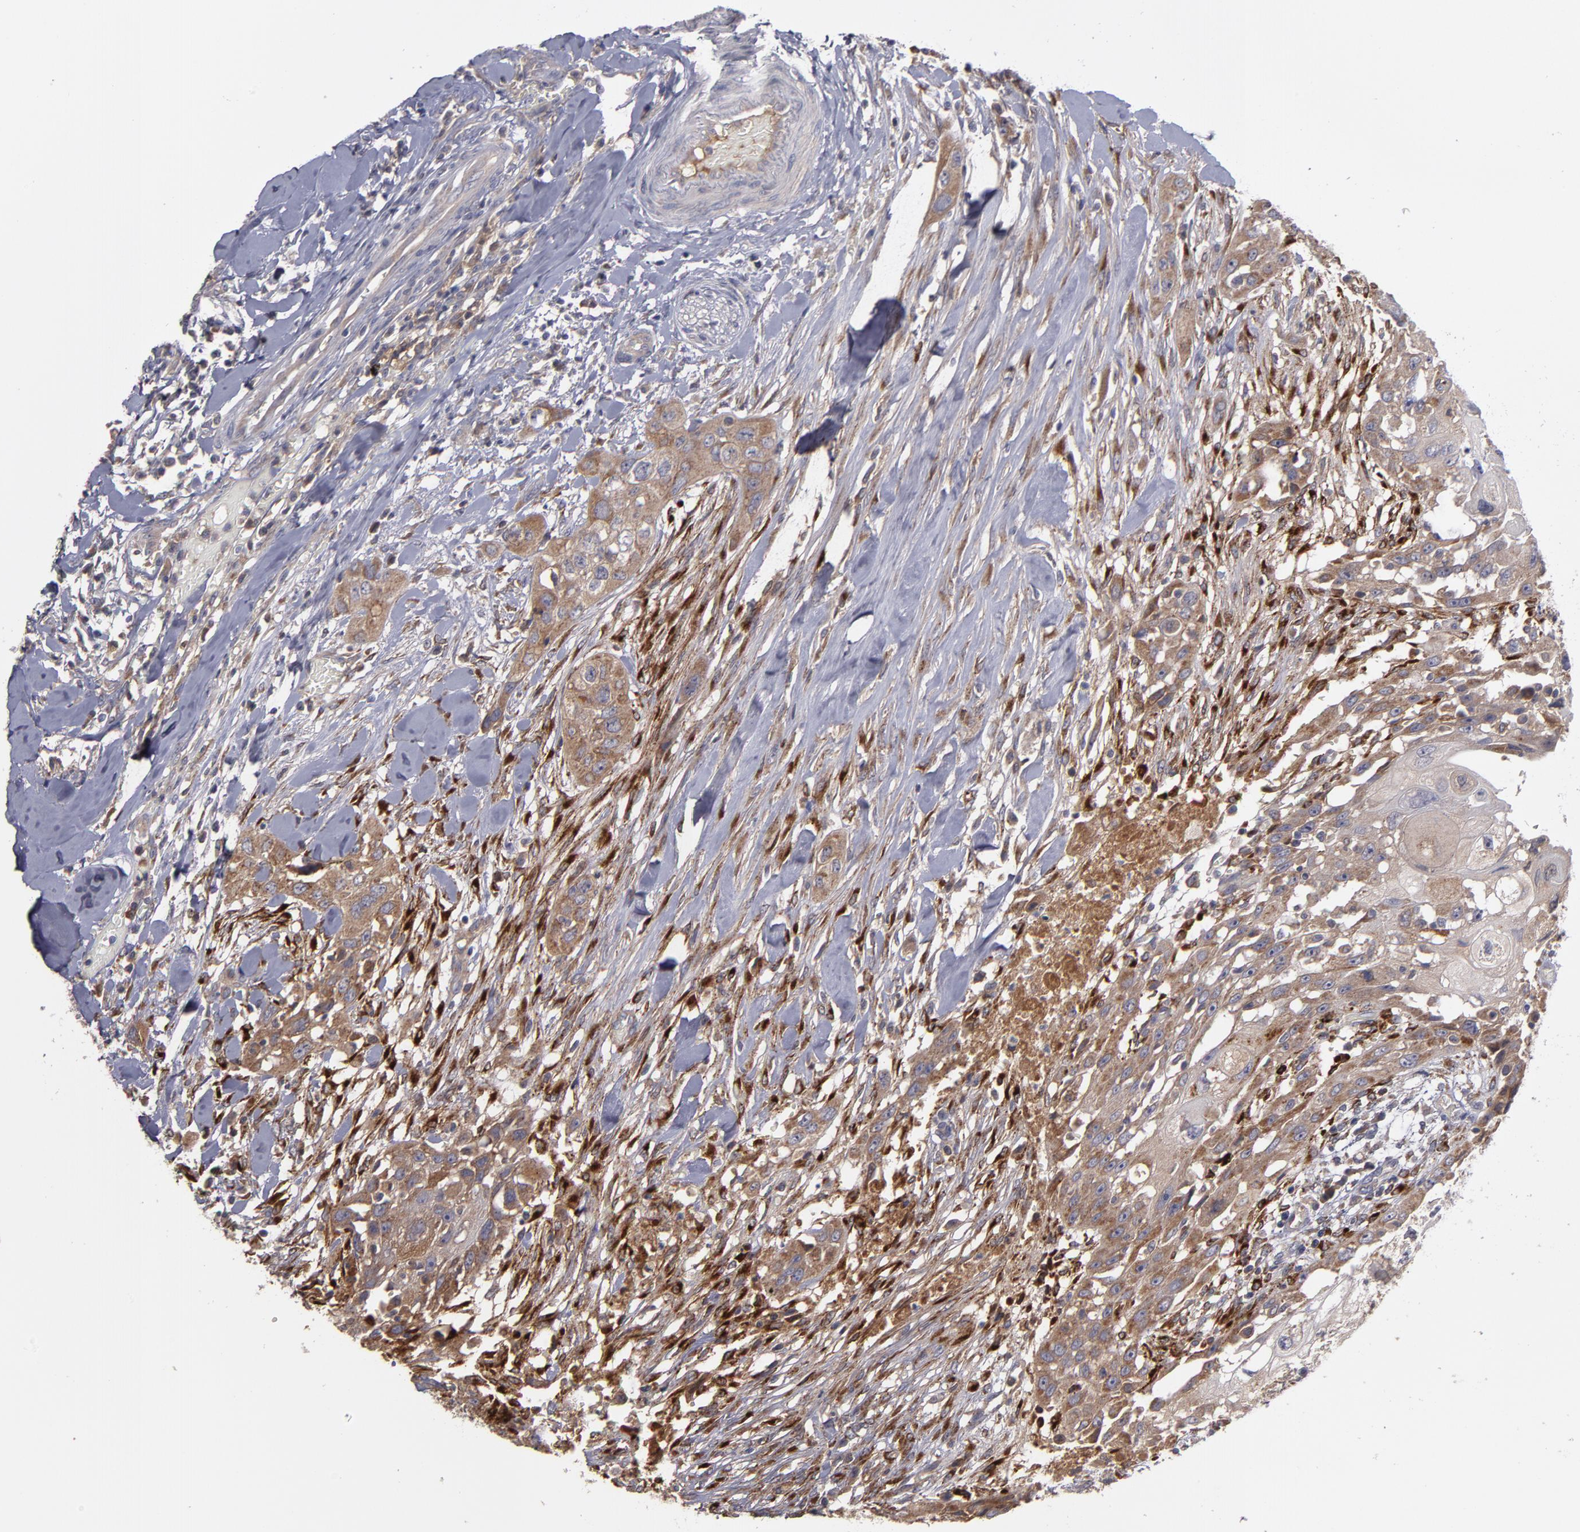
{"staining": {"intensity": "moderate", "quantity": ">75%", "location": "cytoplasmic/membranous"}, "tissue": "head and neck cancer", "cell_type": "Tumor cells", "image_type": "cancer", "snomed": [{"axis": "morphology", "description": "Neoplasm, malignant, NOS"}, {"axis": "topography", "description": "Salivary gland"}, {"axis": "topography", "description": "Head-Neck"}], "caption": "Moderate cytoplasmic/membranous protein staining is seen in about >75% of tumor cells in head and neck cancer (malignant neoplasm).", "gene": "MMP11", "patient": {"sex": "male", "age": 43}}